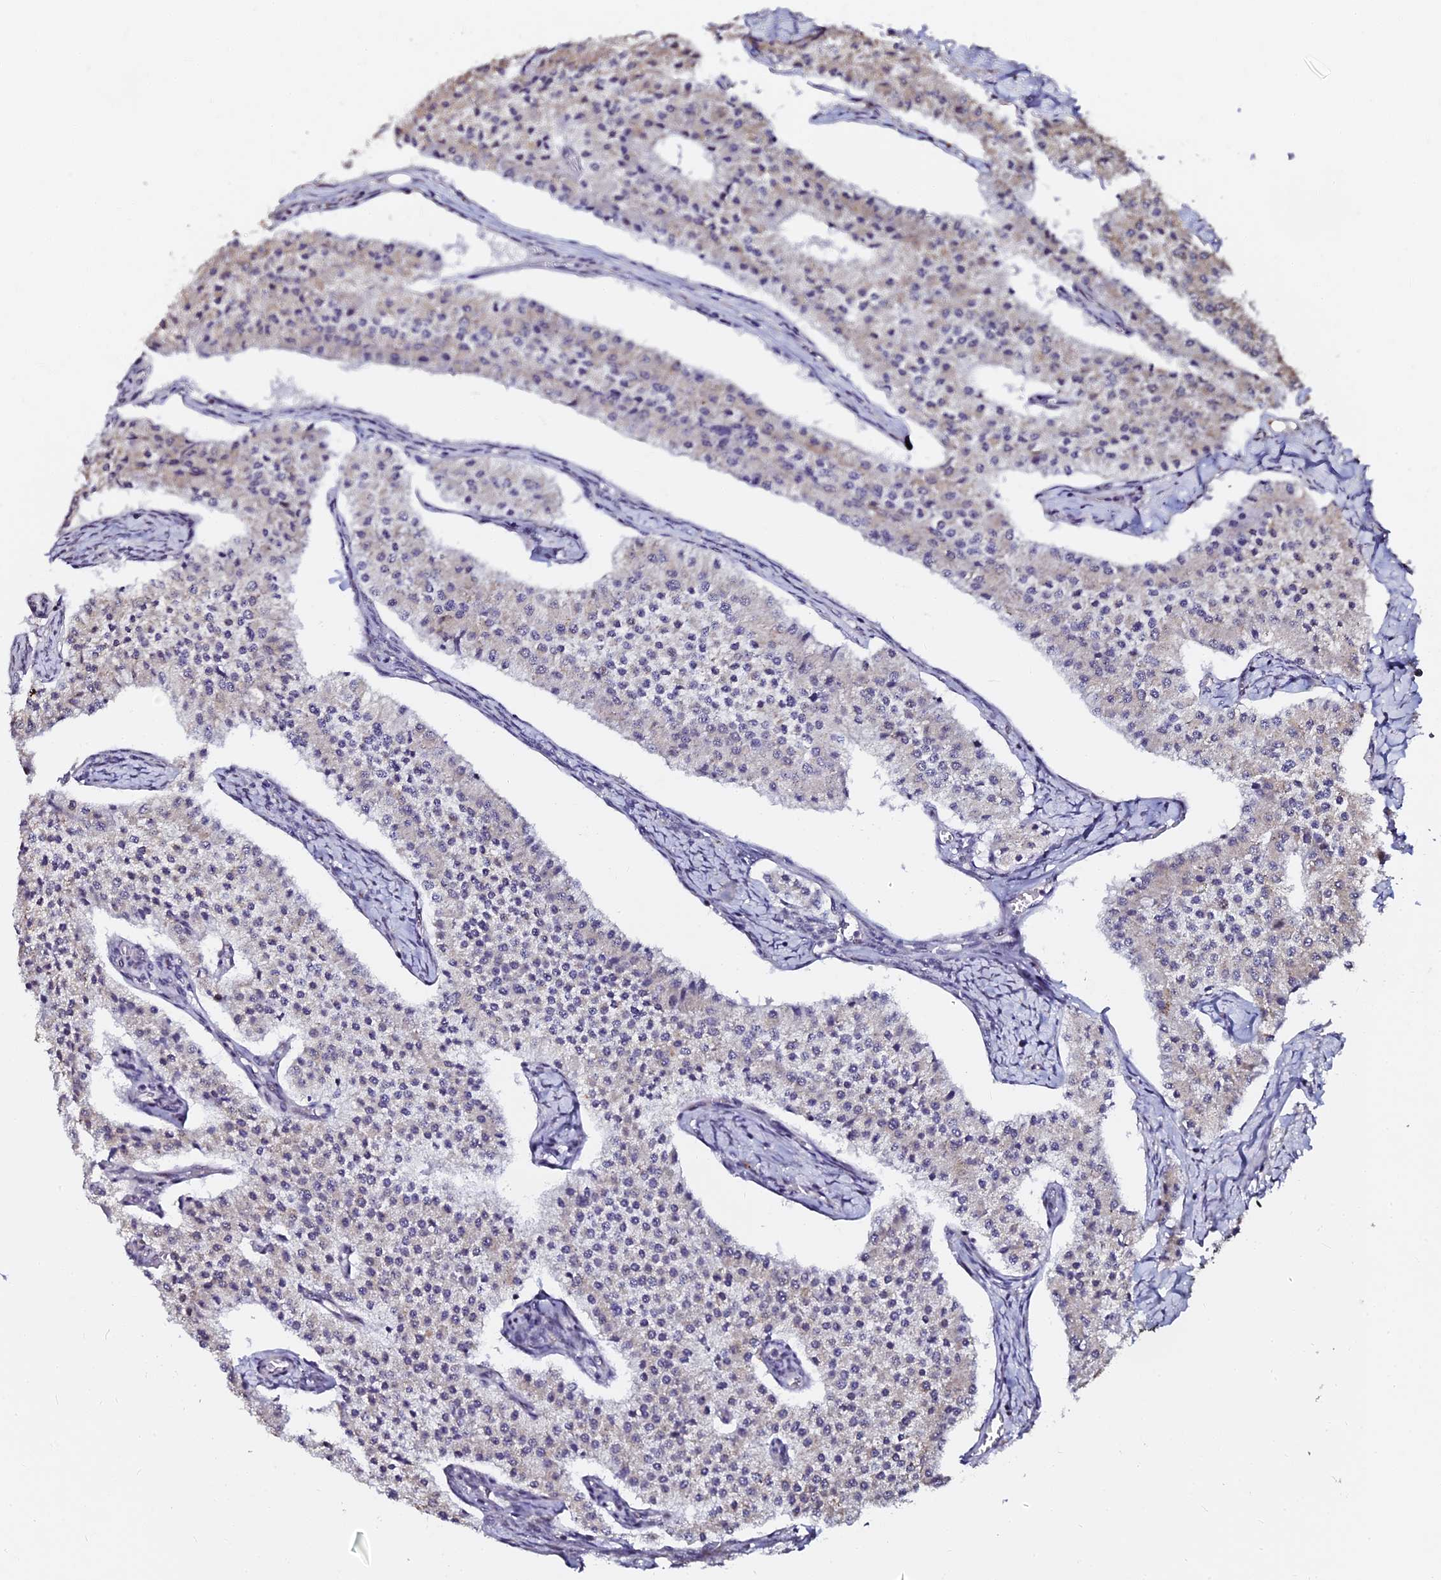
{"staining": {"intensity": "negative", "quantity": "none", "location": "none"}, "tissue": "carcinoid", "cell_type": "Tumor cells", "image_type": "cancer", "snomed": [{"axis": "morphology", "description": "Carcinoid, malignant, NOS"}, {"axis": "topography", "description": "Colon"}], "caption": "Protein analysis of carcinoid (malignant) exhibits no significant positivity in tumor cells.", "gene": "GPN3", "patient": {"sex": "female", "age": 52}}